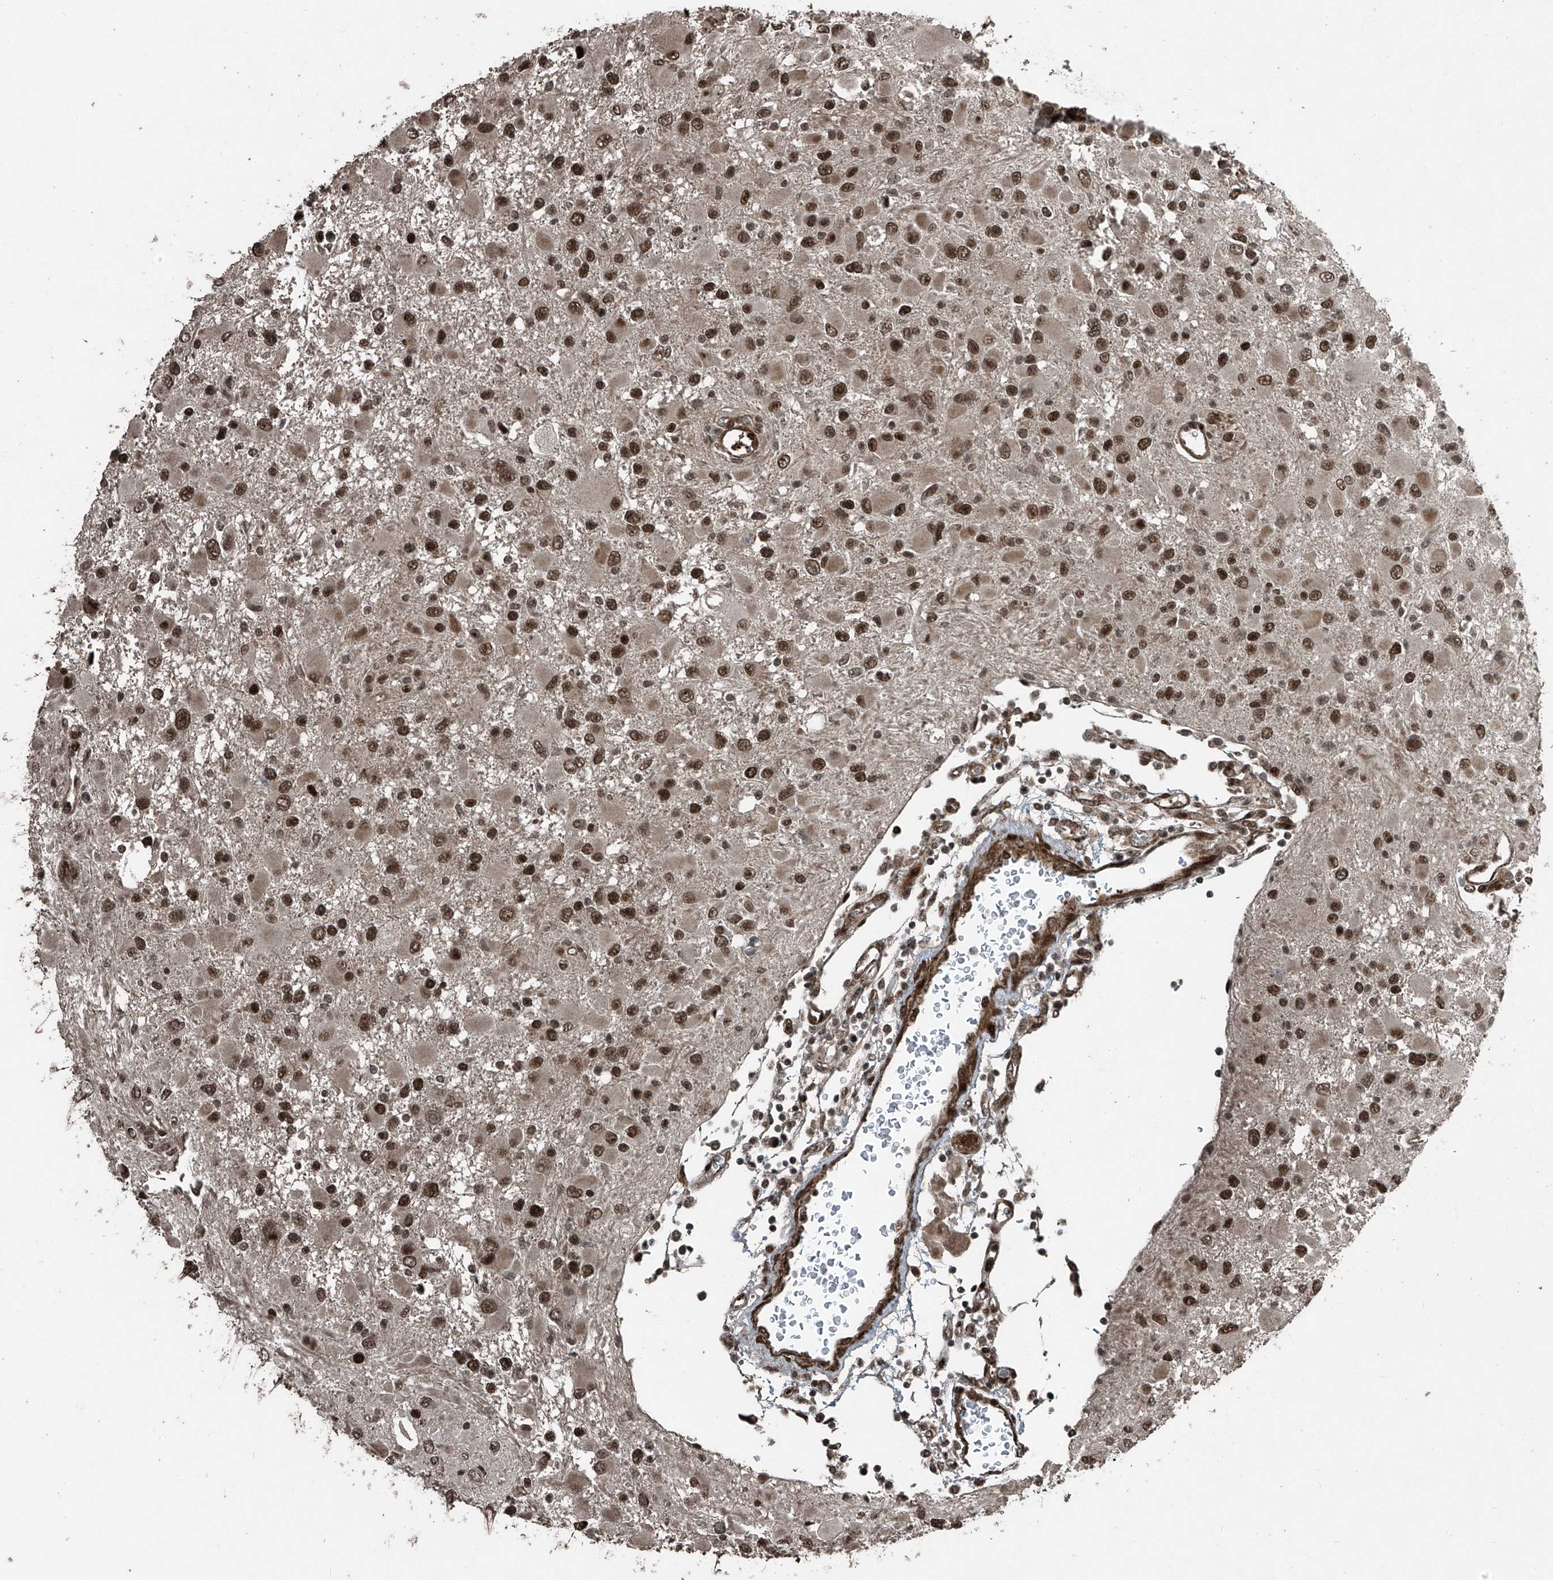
{"staining": {"intensity": "moderate", "quantity": ">75%", "location": "nuclear"}, "tissue": "glioma", "cell_type": "Tumor cells", "image_type": "cancer", "snomed": [{"axis": "morphology", "description": "Glioma, malignant, High grade"}, {"axis": "topography", "description": "Brain"}], "caption": "Immunohistochemical staining of human glioma displays moderate nuclear protein positivity in approximately >75% of tumor cells. (DAB (3,3'-diaminobenzidine) = brown stain, brightfield microscopy at high magnification).", "gene": "ZNF570", "patient": {"sex": "male", "age": 53}}